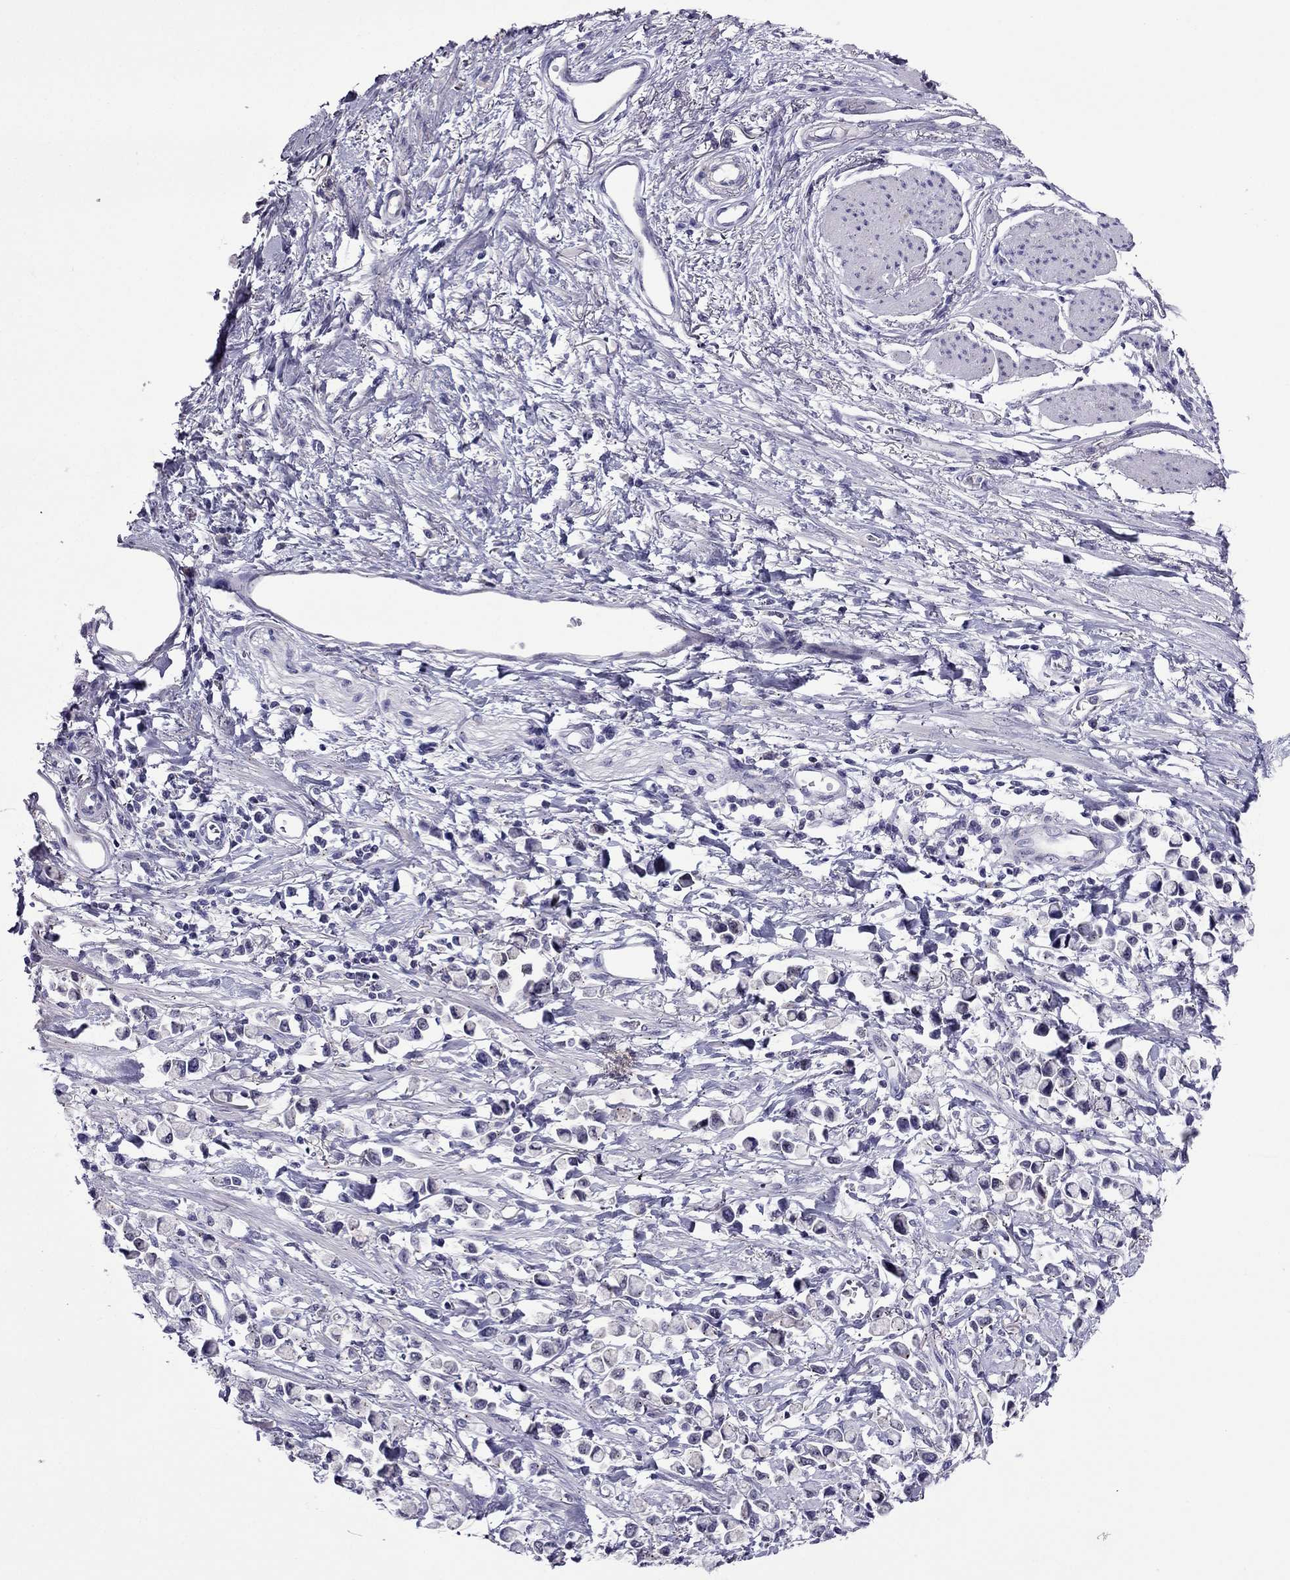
{"staining": {"intensity": "negative", "quantity": "none", "location": "none"}, "tissue": "stomach cancer", "cell_type": "Tumor cells", "image_type": "cancer", "snomed": [{"axis": "morphology", "description": "Adenocarcinoma, NOS"}, {"axis": "topography", "description": "Stomach"}], "caption": "DAB (3,3'-diaminobenzidine) immunohistochemical staining of human stomach adenocarcinoma demonstrates no significant staining in tumor cells. (DAB immunohistochemistry (IHC) with hematoxylin counter stain).", "gene": "MYBPH", "patient": {"sex": "female", "age": 81}}